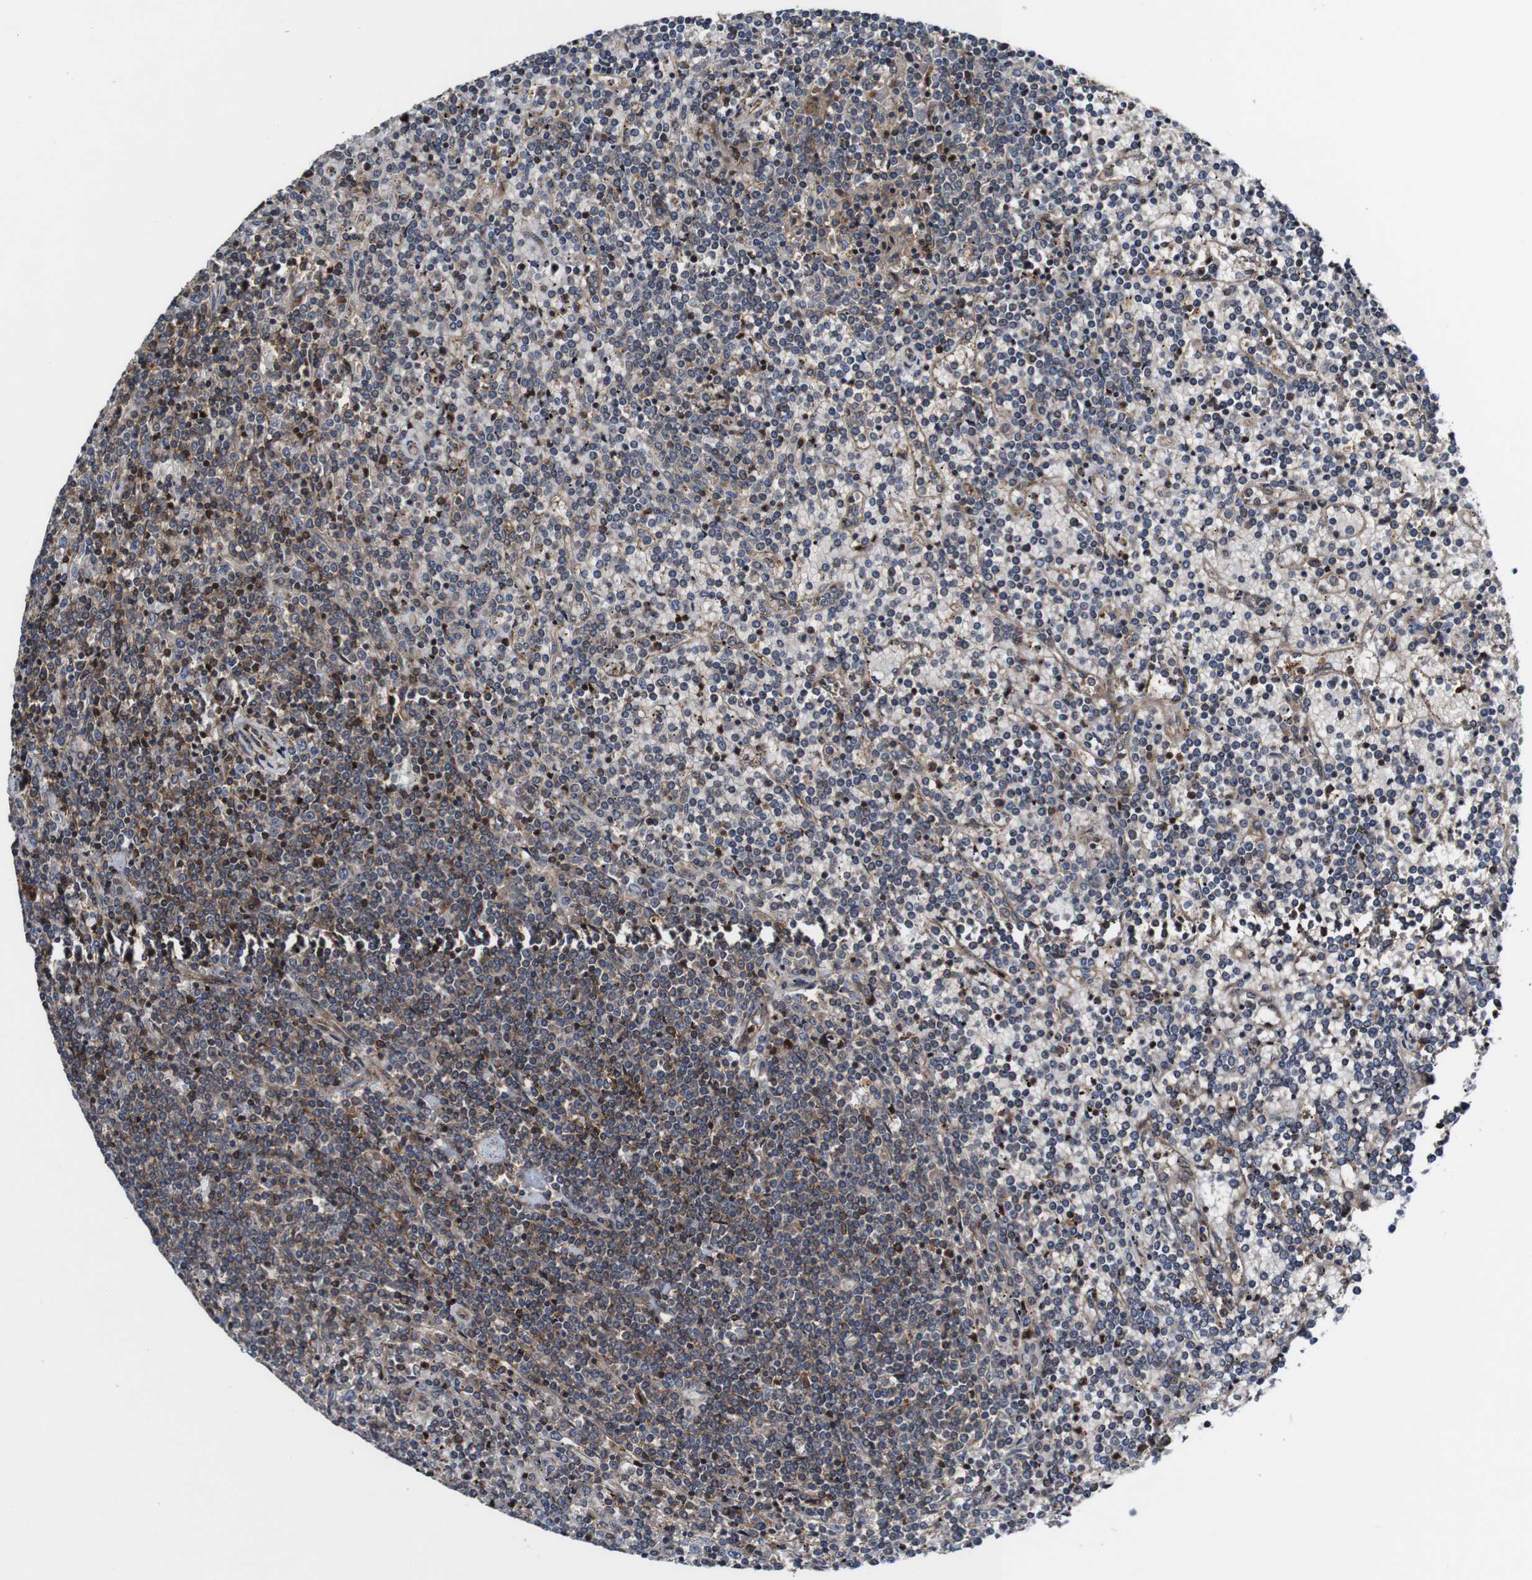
{"staining": {"intensity": "weak", "quantity": "25%-75%", "location": "cytoplasmic/membranous"}, "tissue": "lymphoma", "cell_type": "Tumor cells", "image_type": "cancer", "snomed": [{"axis": "morphology", "description": "Malignant lymphoma, non-Hodgkin's type, Low grade"}, {"axis": "topography", "description": "Spleen"}], "caption": "Immunohistochemical staining of low-grade malignant lymphoma, non-Hodgkin's type reveals low levels of weak cytoplasmic/membranous staining in approximately 25%-75% of tumor cells.", "gene": "TNIK", "patient": {"sex": "female", "age": 19}}